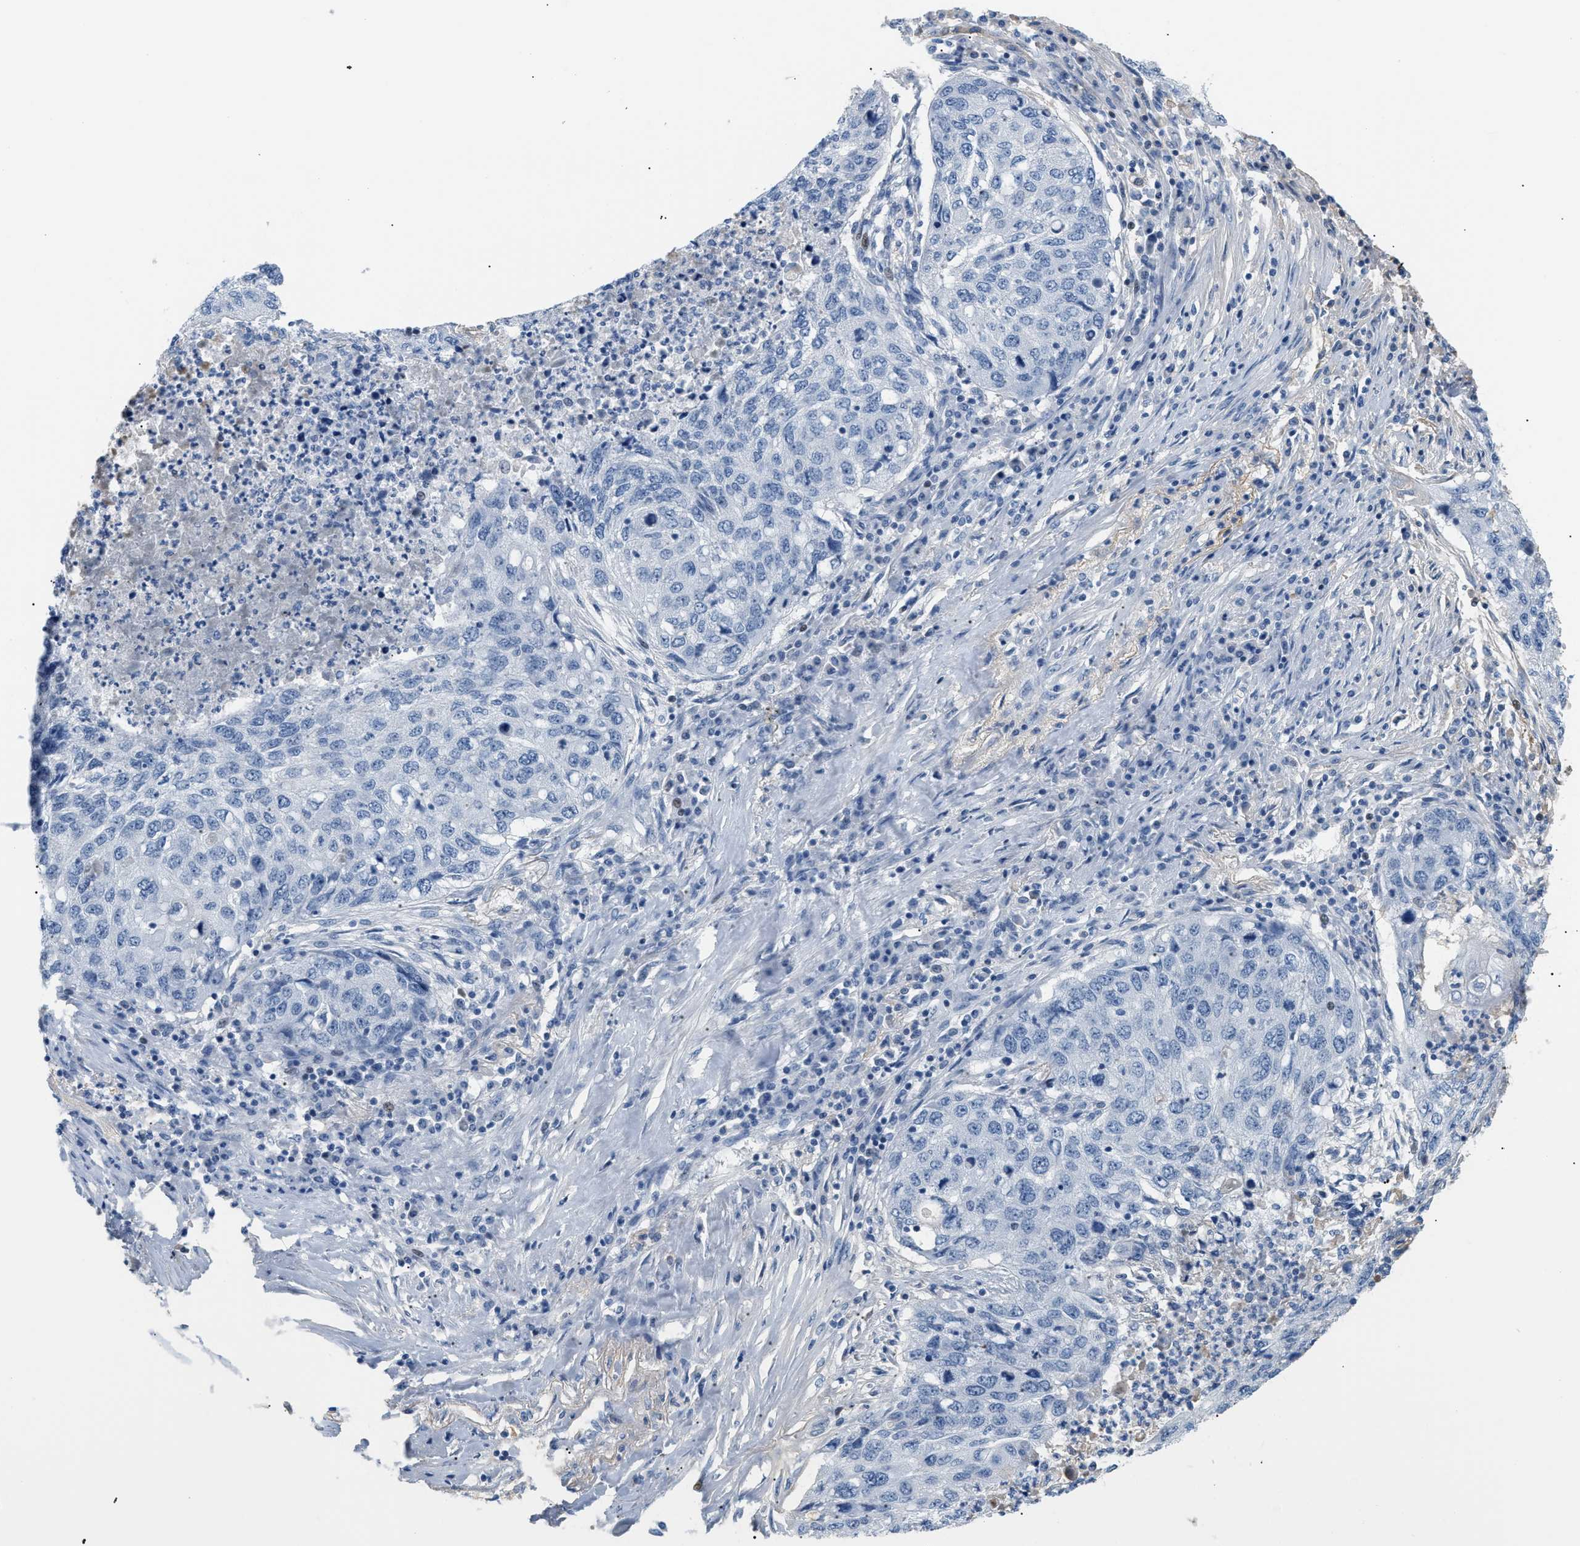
{"staining": {"intensity": "negative", "quantity": "none", "location": "none"}, "tissue": "lung cancer", "cell_type": "Tumor cells", "image_type": "cancer", "snomed": [{"axis": "morphology", "description": "Squamous cell carcinoma, NOS"}, {"axis": "topography", "description": "Lung"}], "caption": "Immunohistochemical staining of lung squamous cell carcinoma exhibits no significant staining in tumor cells. The staining is performed using DAB brown chromogen with nuclei counter-stained in using hematoxylin.", "gene": "CFH", "patient": {"sex": "female", "age": 63}}